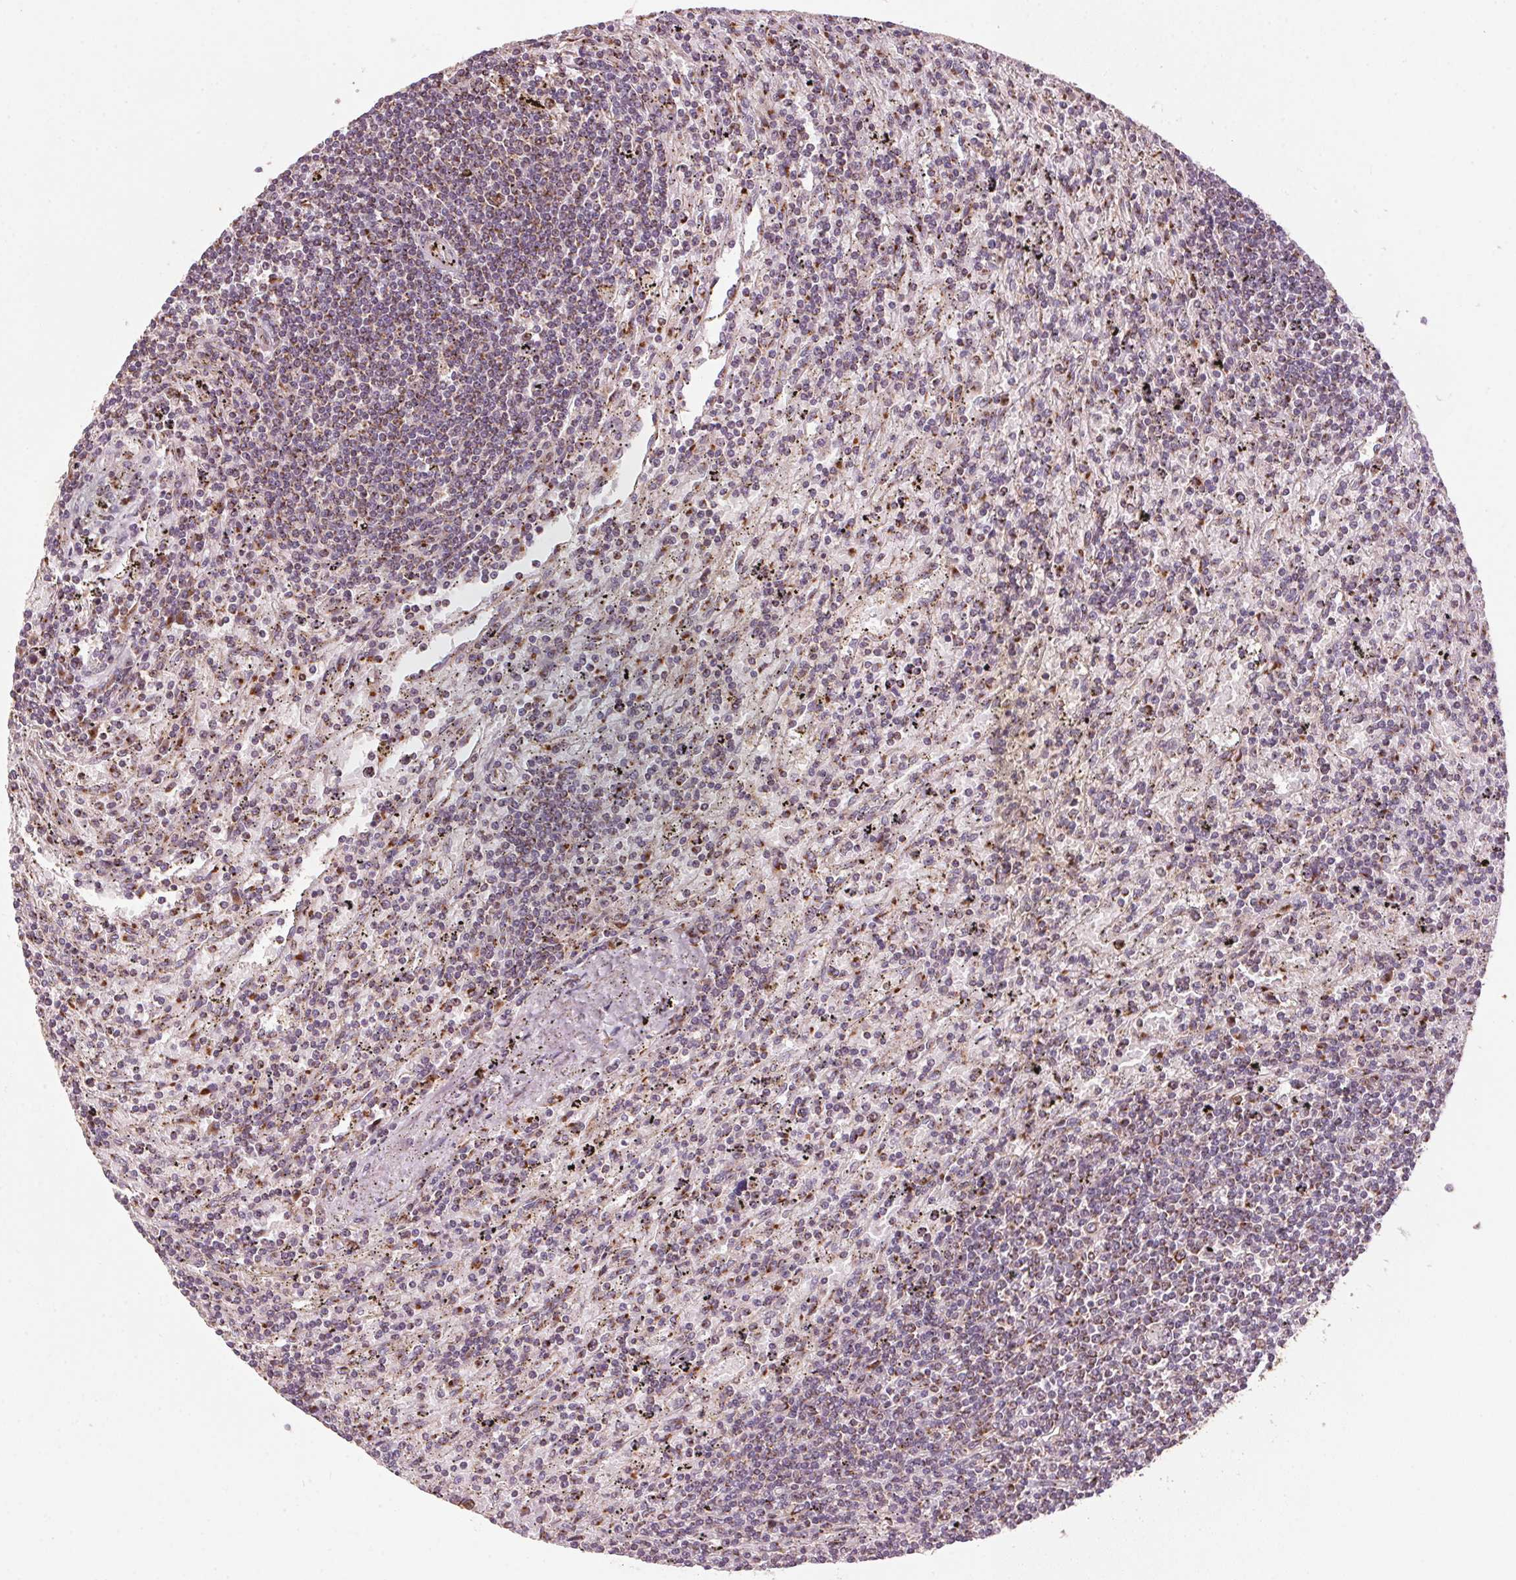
{"staining": {"intensity": "moderate", "quantity": ">75%", "location": "cytoplasmic/membranous"}, "tissue": "lymphoma", "cell_type": "Tumor cells", "image_type": "cancer", "snomed": [{"axis": "morphology", "description": "Malignant lymphoma, non-Hodgkin's type, Low grade"}, {"axis": "topography", "description": "Spleen"}], "caption": "Low-grade malignant lymphoma, non-Hodgkin's type was stained to show a protein in brown. There is medium levels of moderate cytoplasmic/membranous expression in about >75% of tumor cells.", "gene": "TOMM70", "patient": {"sex": "male", "age": 76}}